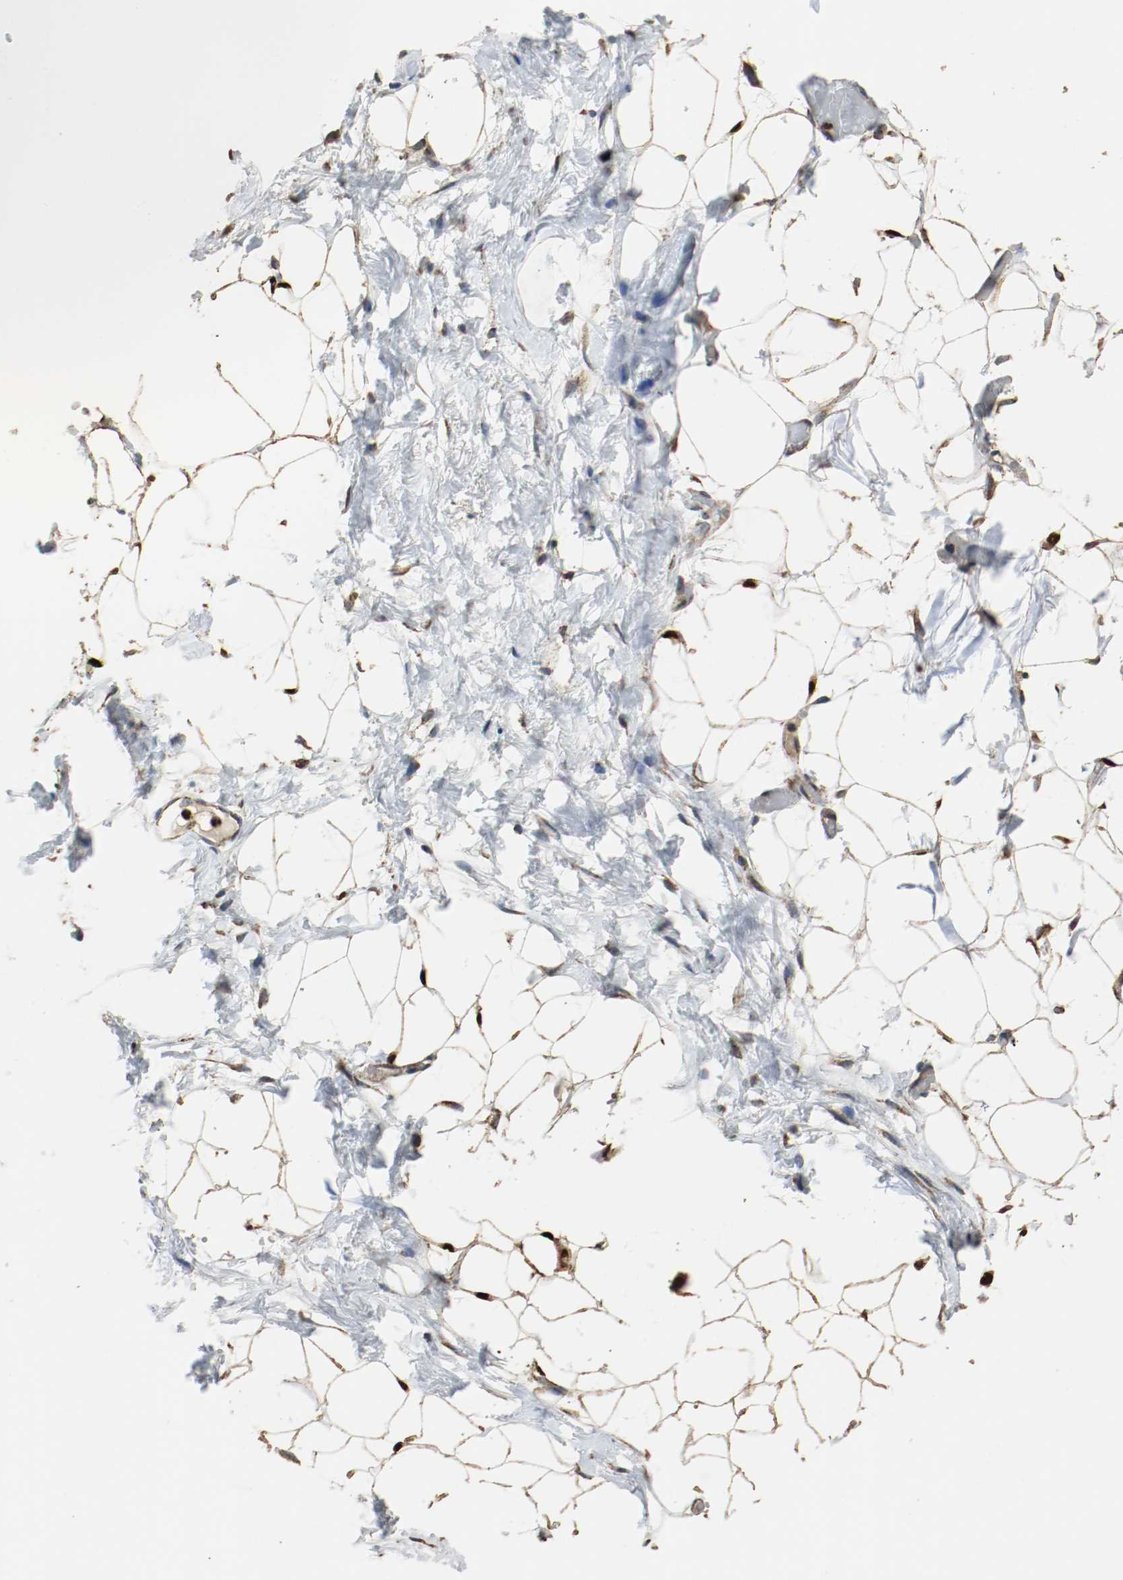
{"staining": {"intensity": "moderate", "quantity": ">75%", "location": "cytoplasmic/membranous"}, "tissue": "adipose tissue", "cell_type": "Adipocytes", "image_type": "normal", "snomed": [{"axis": "morphology", "description": "Normal tissue, NOS"}, {"axis": "topography", "description": "Breast"}, {"axis": "topography", "description": "Soft tissue"}], "caption": "Immunohistochemical staining of benign human adipose tissue shows medium levels of moderate cytoplasmic/membranous staining in about >75% of adipocytes.", "gene": "ALDH4A1", "patient": {"sex": "female", "age": 25}}